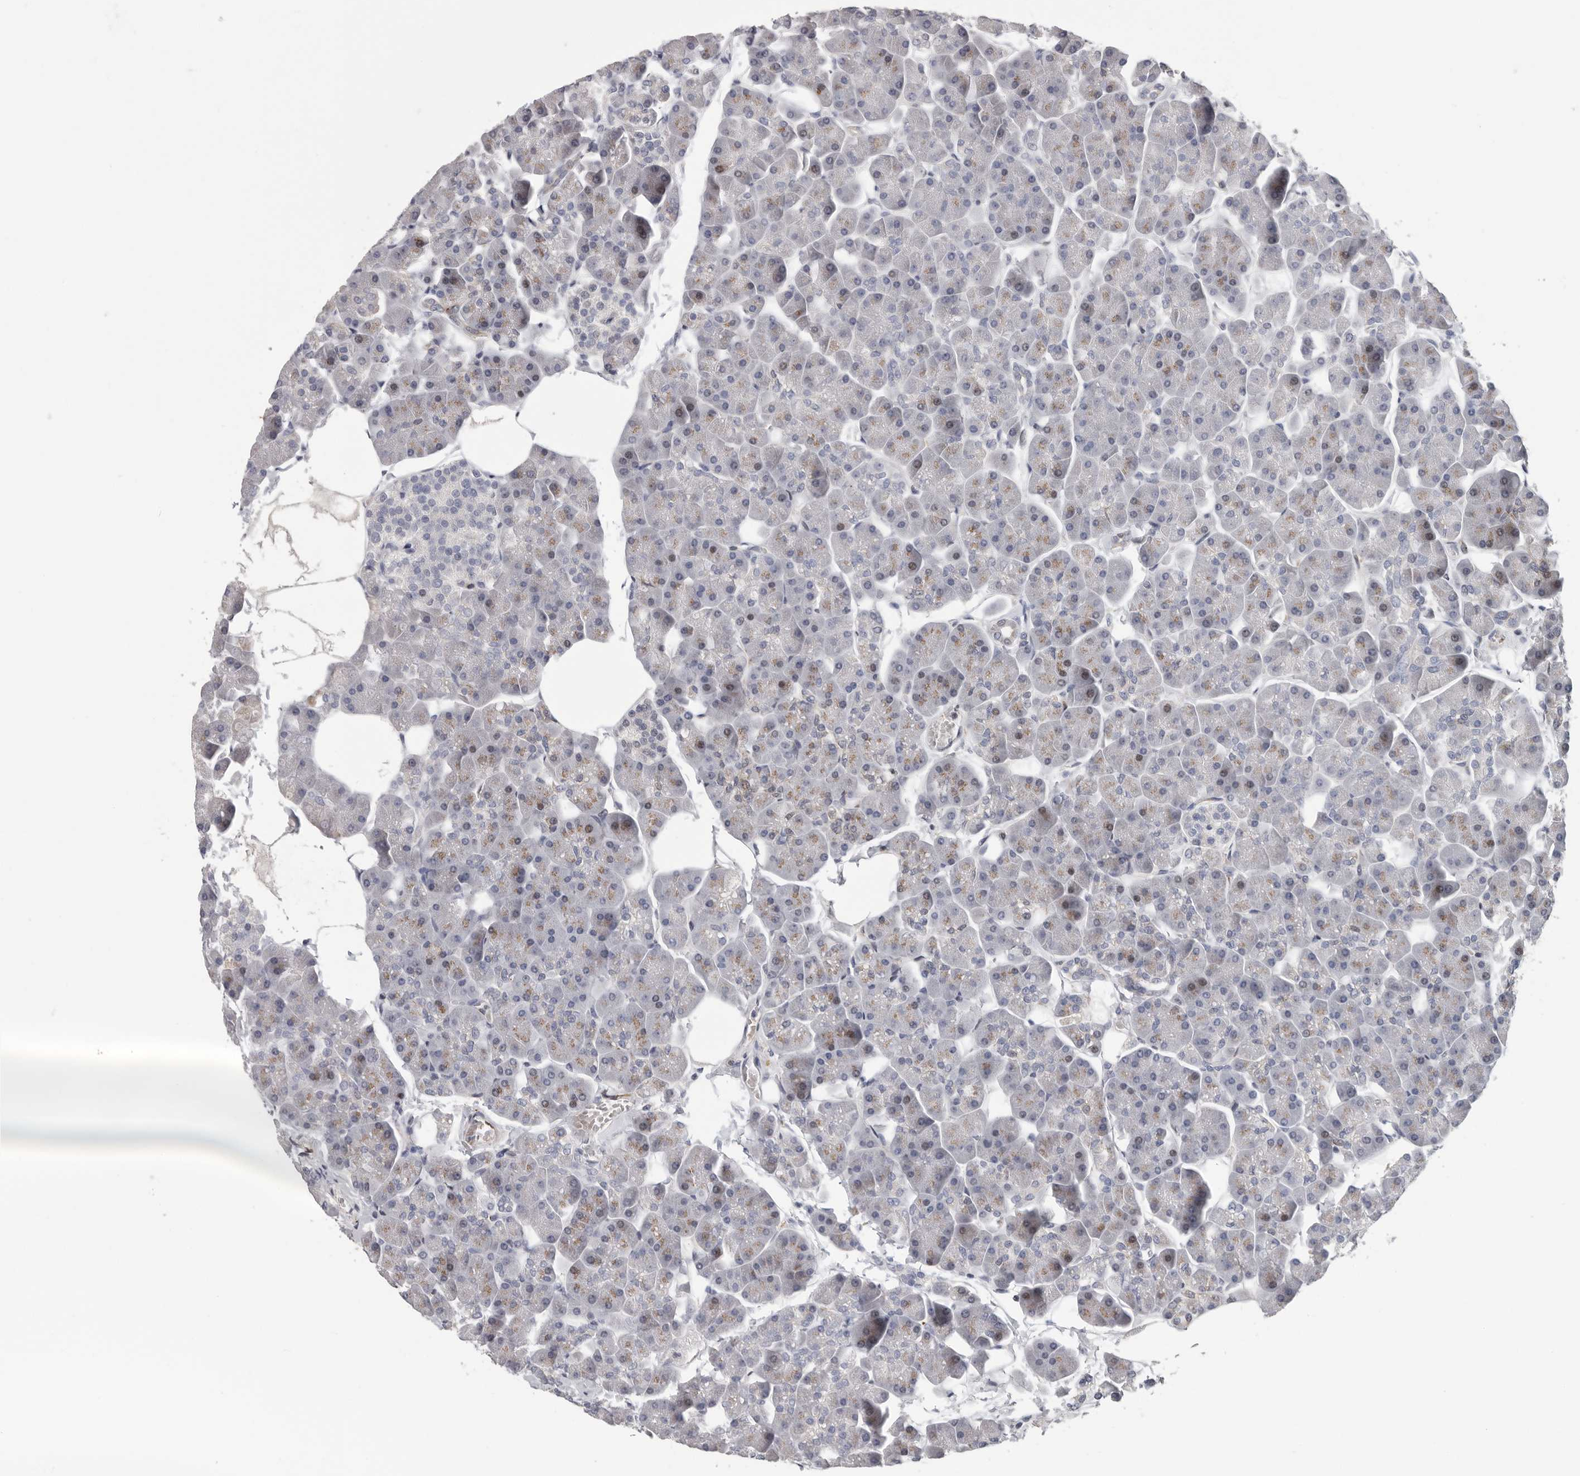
{"staining": {"intensity": "weak", "quantity": "25%-75%", "location": "cytoplasmic/membranous"}, "tissue": "pancreas", "cell_type": "Exocrine glandular cells", "image_type": "normal", "snomed": [{"axis": "morphology", "description": "Normal tissue, NOS"}, {"axis": "topography", "description": "Pancreas"}], "caption": "Brown immunohistochemical staining in normal human pancreas shows weak cytoplasmic/membranous expression in approximately 25%-75% of exocrine glandular cells.", "gene": "RALGPS2", "patient": {"sex": "male", "age": 35}}